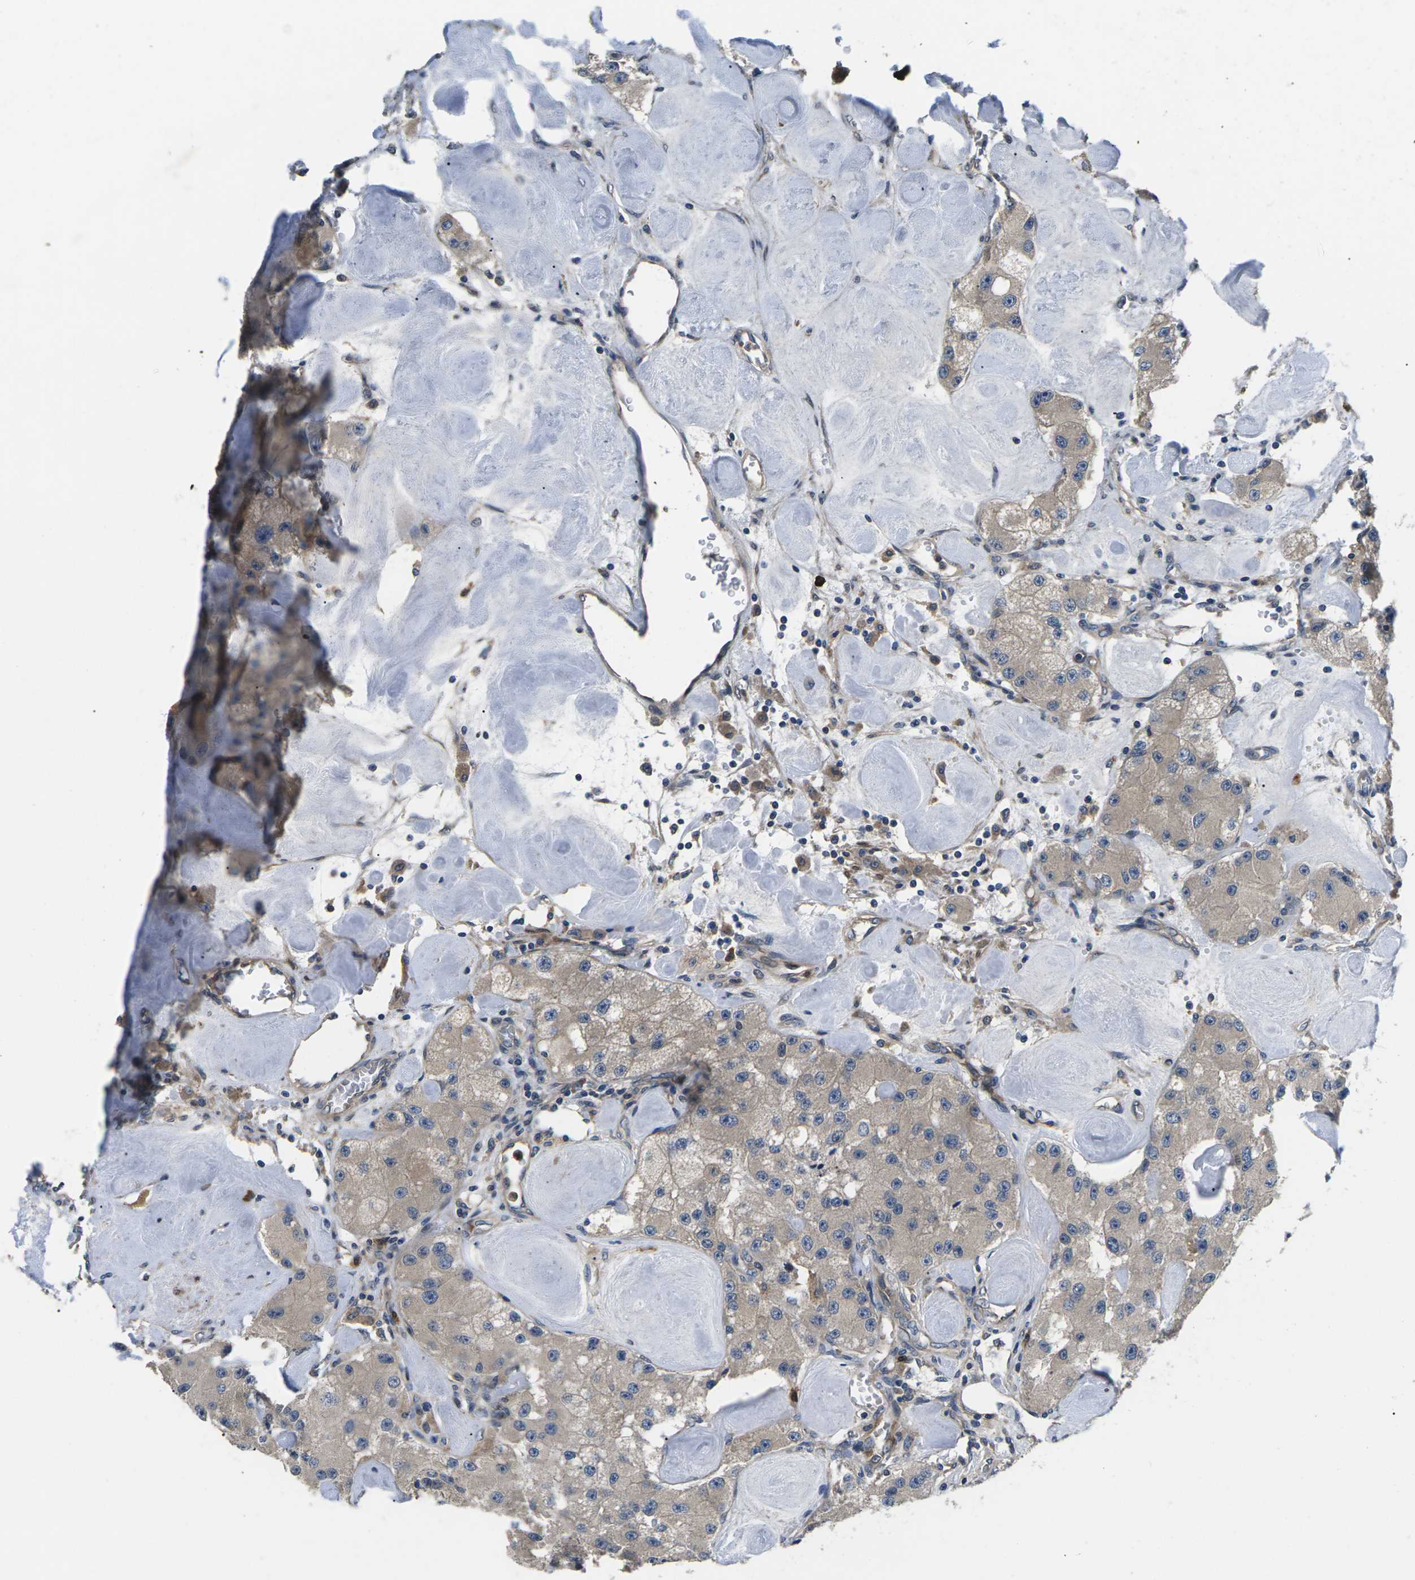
{"staining": {"intensity": "weak", "quantity": "25%-75%", "location": "cytoplasmic/membranous"}, "tissue": "carcinoid", "cell_type": "Tumor cells", "image_type": "cancer", "snomed": [{"axis": "morphology", "description": "Carcinoid, malignant, NOS"}, {"axis": "topography", "description": "Pancreas"}], "caption": "Immunohistochemistry image of carcinoid stained for a protein (brown), which reveals low levels of weak cytoplasmic/membranous positivity in about 25%-75% of tumor cells.", "gene": "PLCE1", "patient": {"sex": "male", "age": 41}}